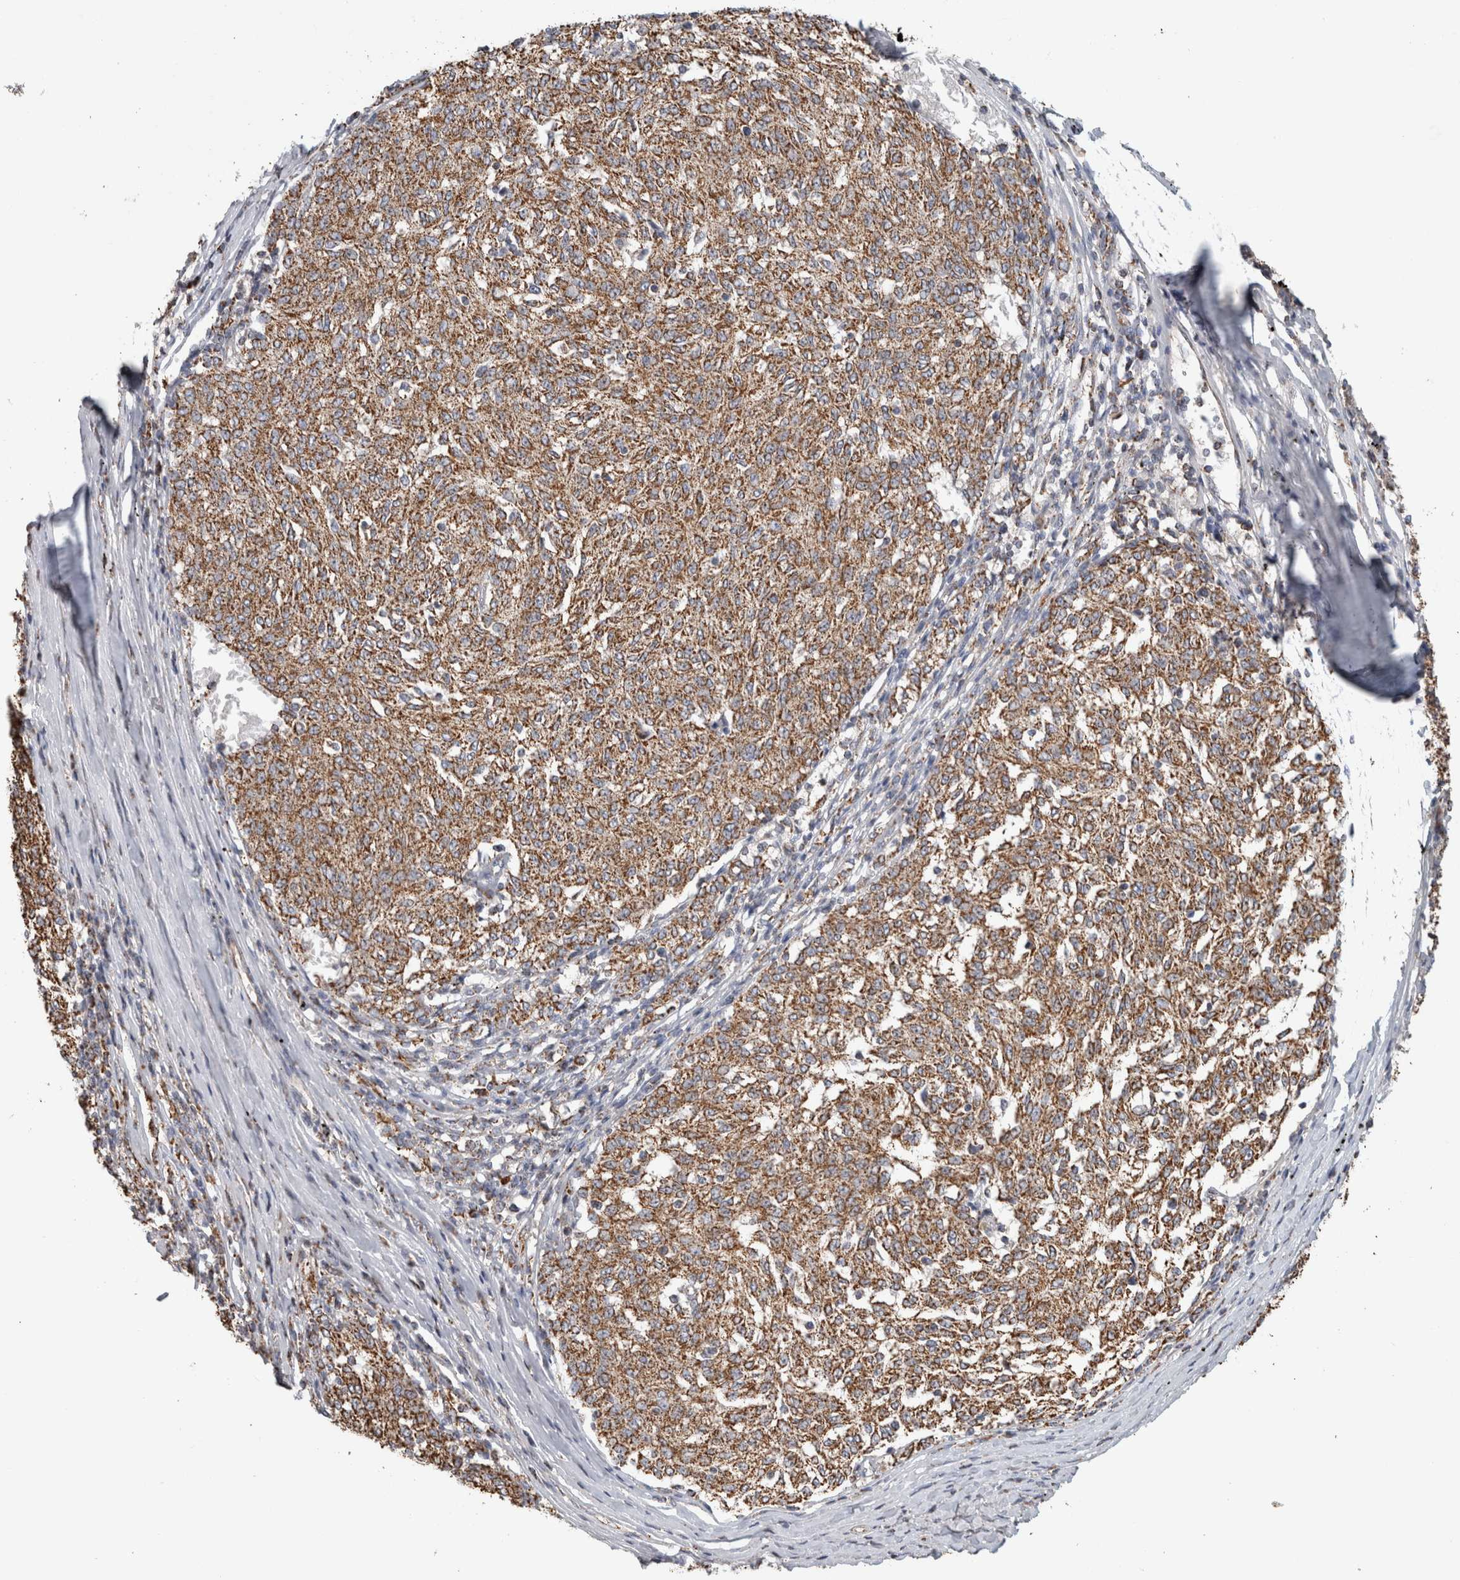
{"staining": {"intensity": "moderate", "quantity": ">75%", "location": "cytoplasmic/membranous"}, "tissue": "melanoma", "cell_type": "Tumor cells", "image_type": "cancer", "snomed": [{"axis": "morphology", "description": "Malignant melanoma, NOS"}, {"axis": "topography", "description": "Skin"}], "caption": "This photomicrograph exhibits immunohistochemistry (IHC) staining of melanoma, with medium moderate cytoplasmic/membranous expression in approximately >75% of tumor cells.", "gene": "ST8SIA1", "patient": {"sex": "female", "age": 72}}